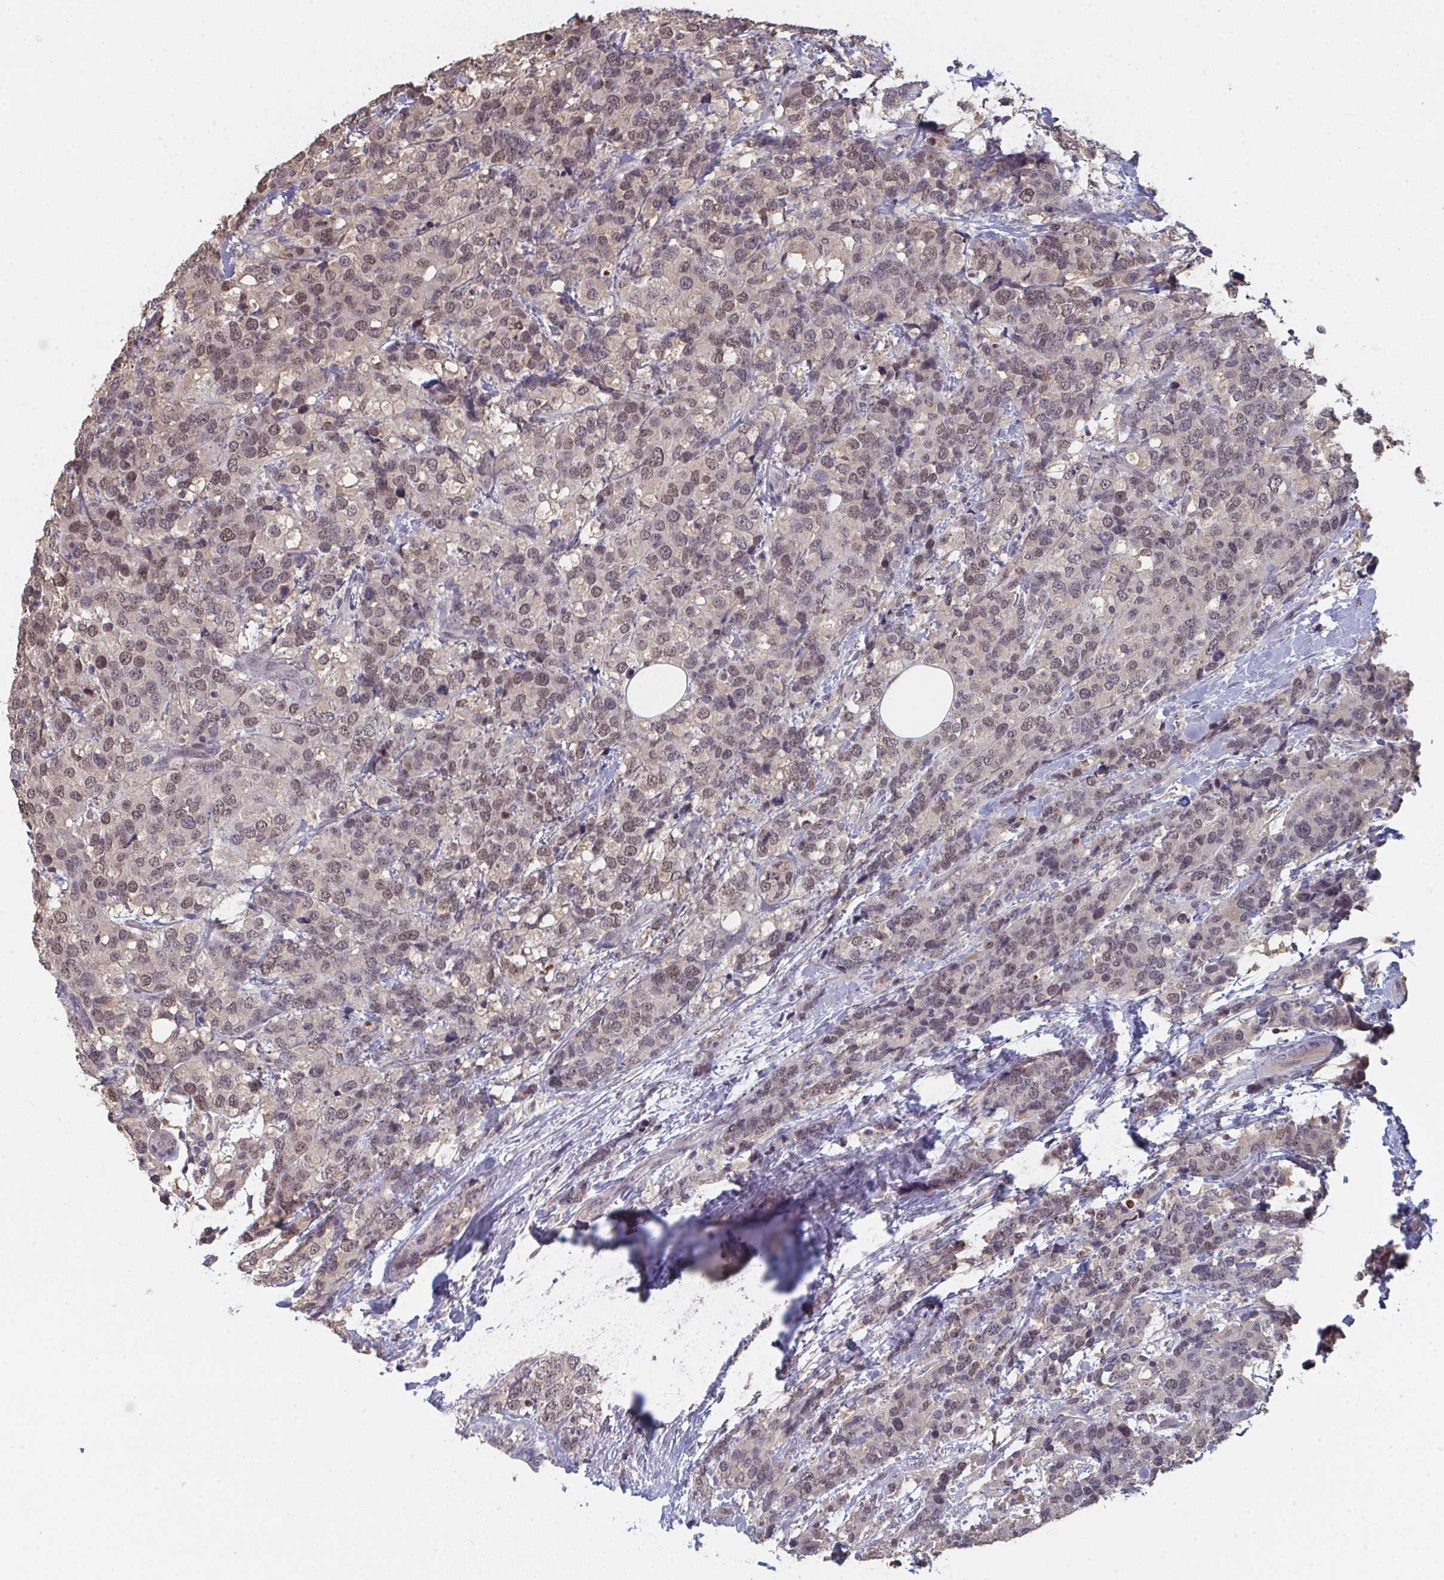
{"staining": {"intensity": "weak", "quantity": "25%-75%", "location": "nuclear"}, "tissue": "breast cancer", "cell_type": "Tumor cells", "image_type": "cancer", "snomed": [{"axis": "morphology", "description": "Lobular carcinoma"}, {"axis": "topography", "description": "Breast"}], "caption": "Immunohistochemistry histopathology image of human lobular carcinoma (breast) stained for a protein (brown), which demonstrates low levels of weak nuclear expression in about 25%-75% of tumor cells.", "gene": "LIX1", "patient": {"sex": "female", "age": 59}}